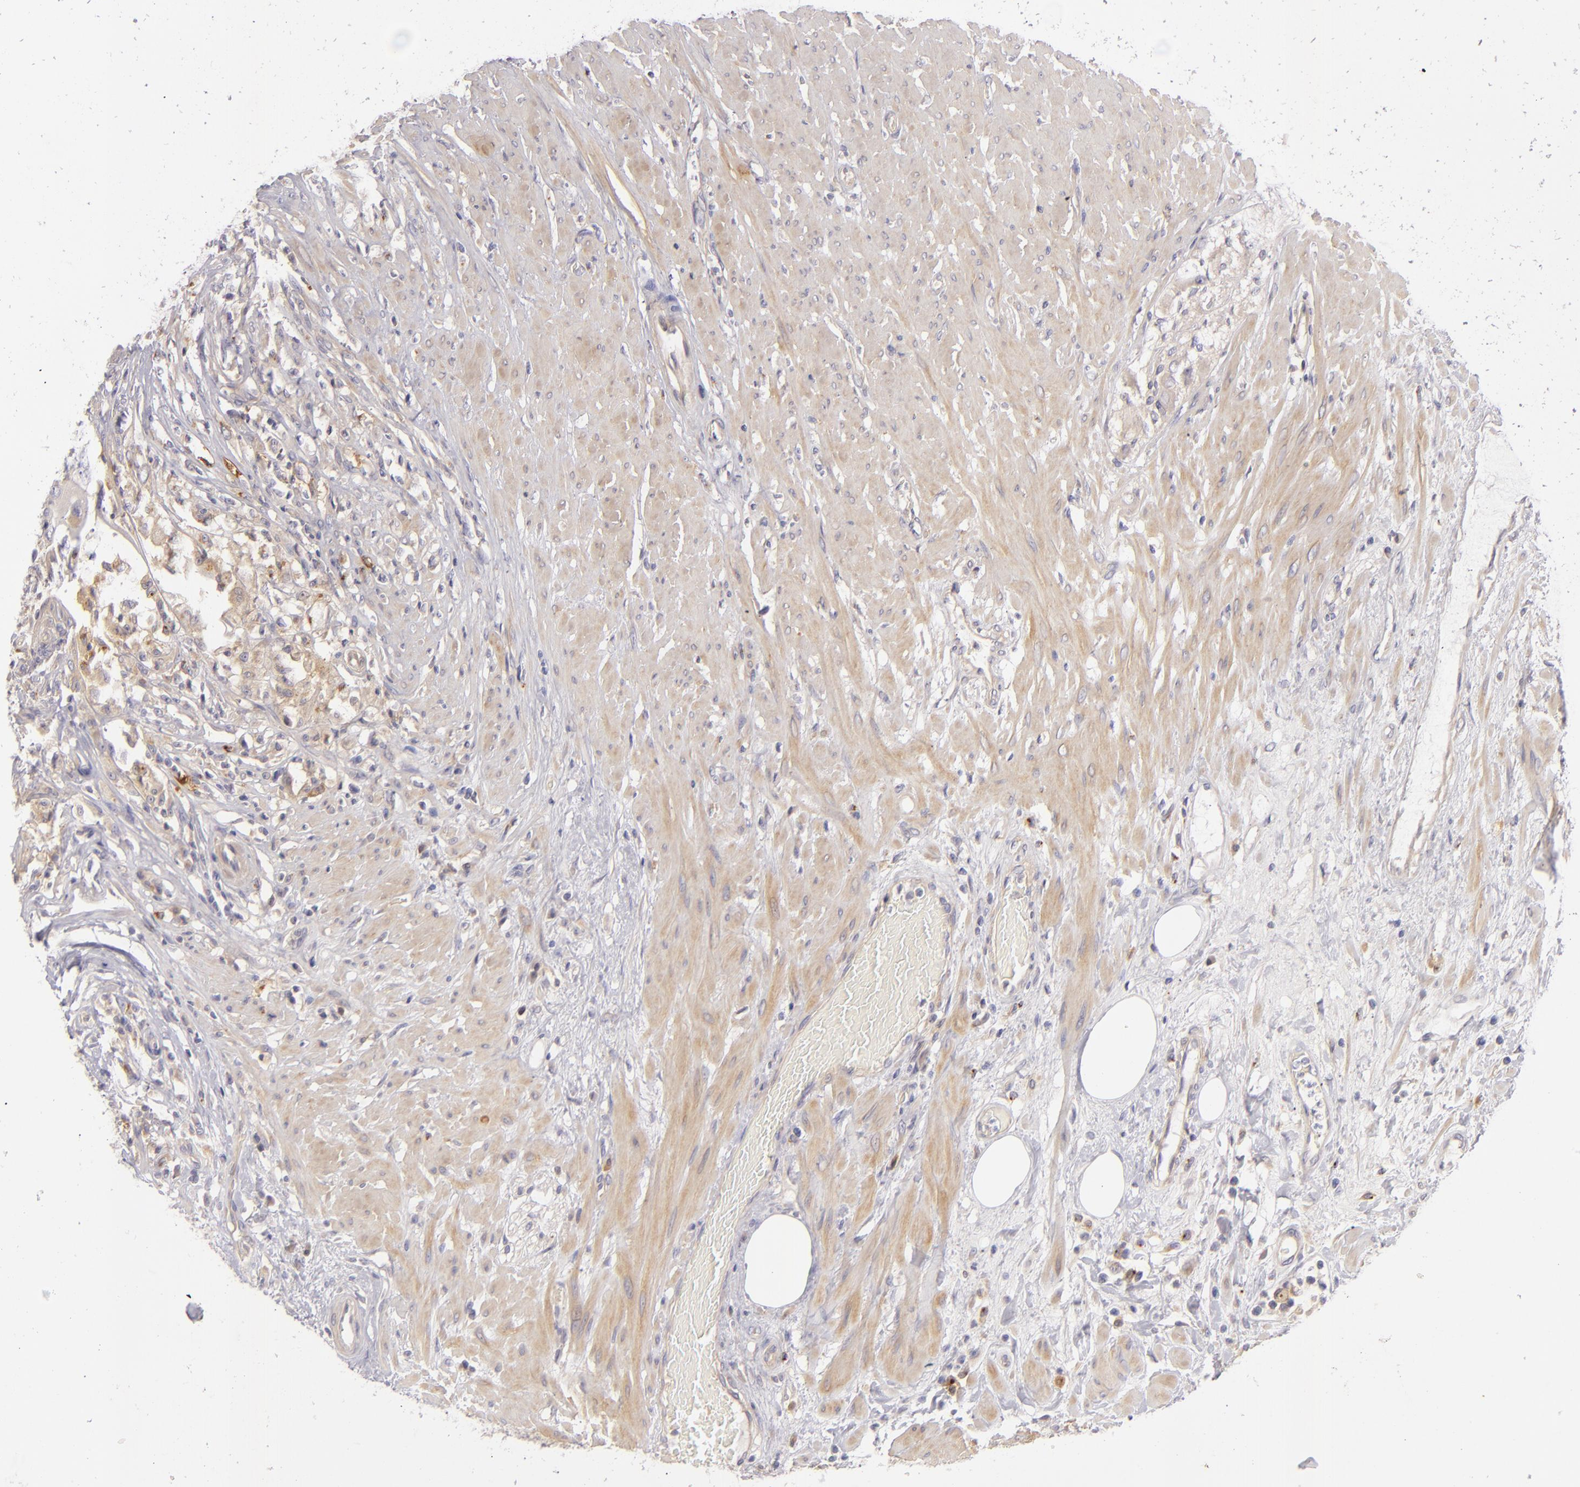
{"staining": {"intensity": "weak", "quantity": "<25%", "location": "cytoplasmic/membranous"}, "tissue": "colorectal cancer", "cell_type": "Tumor cells", "image_type": "cancer", "snomed": [{"axis": "morphology", "description": "Adenocarcinoma, NOS"}, {"axis": "topography", "description": "Rectum"}], "caption": "The micrograph demonstrates no staining of tumor cells in colorectal adenocarcinoma.", "gene": "CD83", "patient": {"sex": "male", "age": 53}}